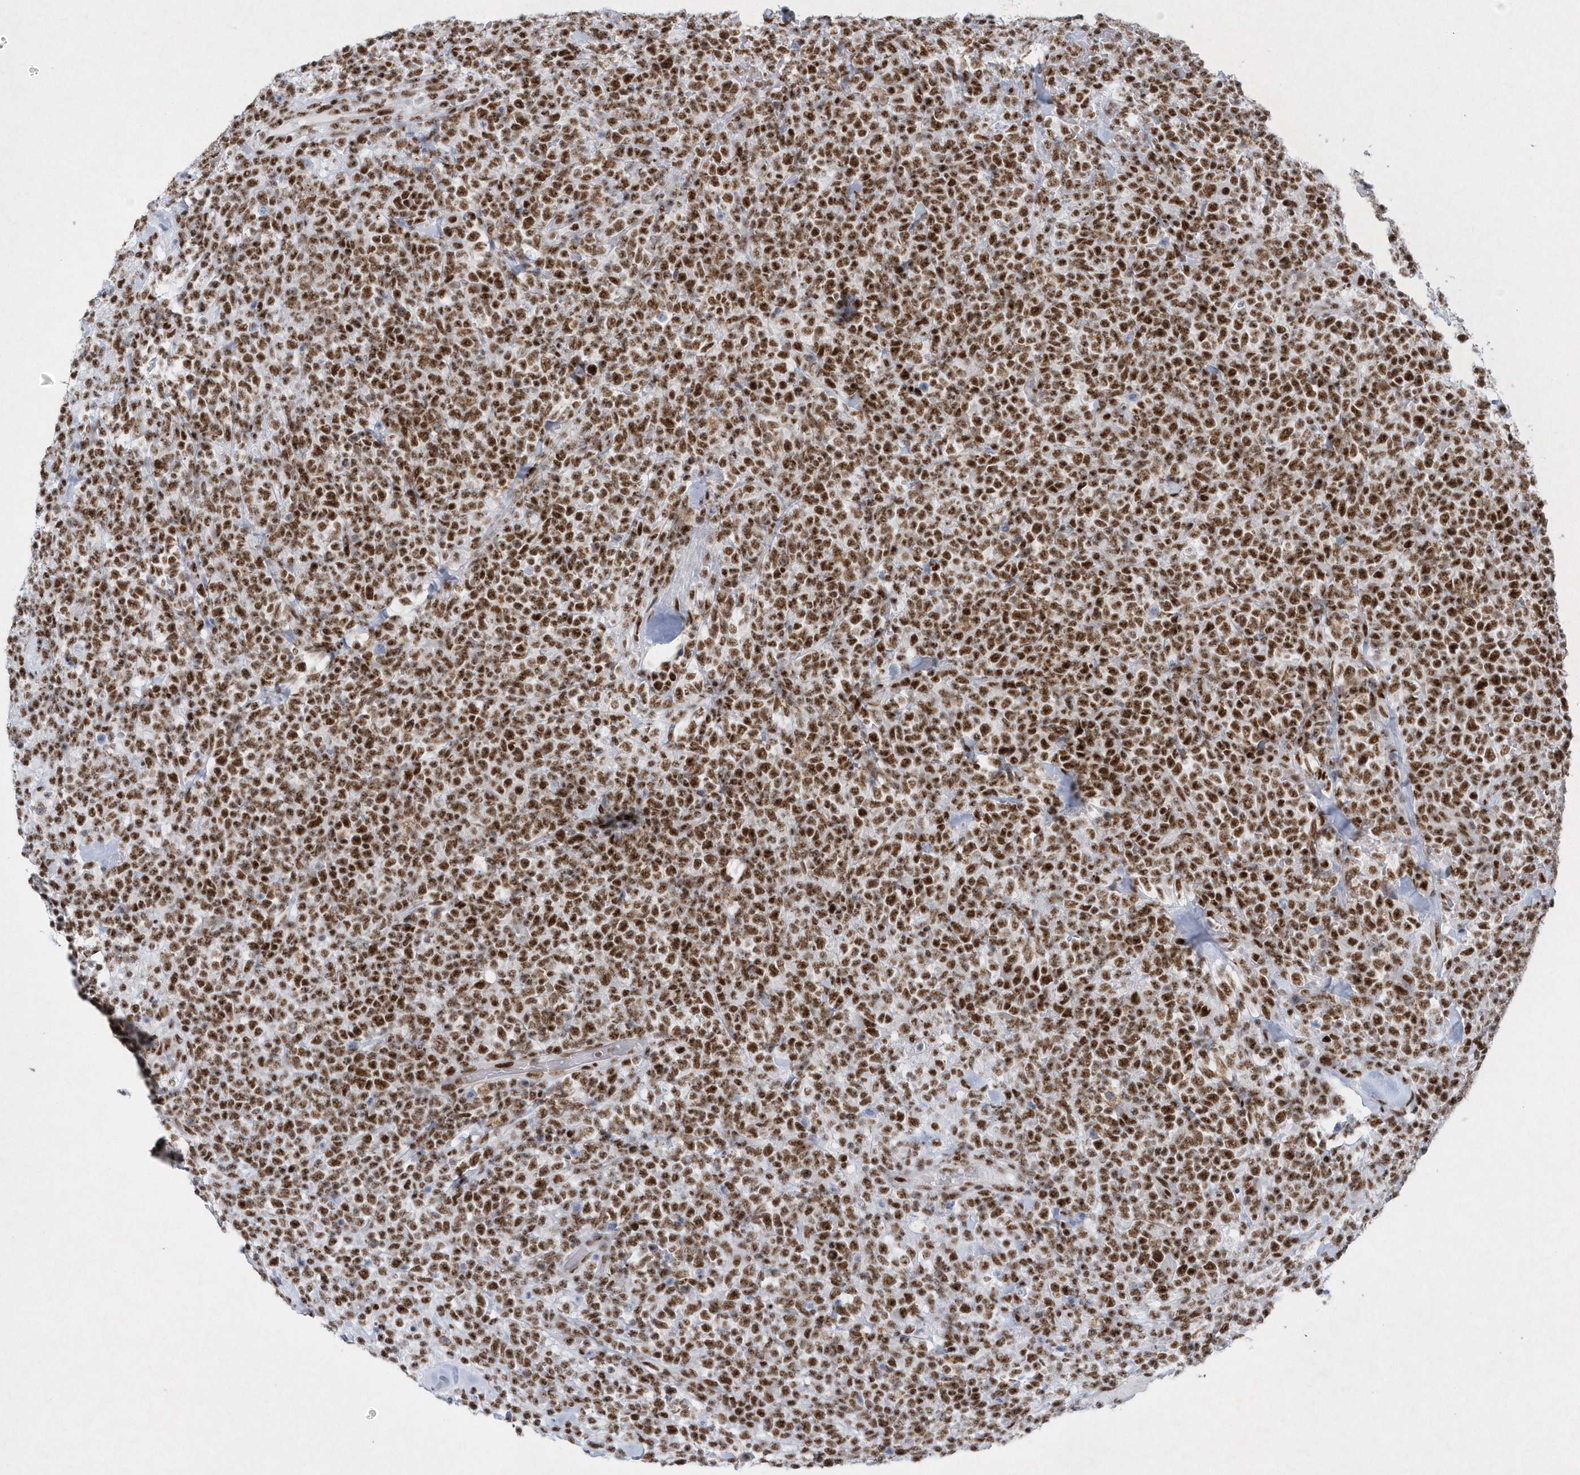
{"staining": {"intensity": "strong", "quantity": ">75%", "location": "nuclear"}, "tissue": "lymphoma", "cell_type": "Tumor cells", "image_type": "cancer", "snomed": [{"axis": "morphology", "description": "Malignant lymphoma, non-Hodgkin's type, High grade"}, {"axis": "topography", "description": "Colon"}], "caption": "Immunohistochemical staining of high-grade malignant lymphoma, non-Hodgkin's type reveals high levels of strong nuclear expression in about >75% of tumor cells.", "gene": "DCLRE1A", "patient": {"sex": "female", "age": 53}}